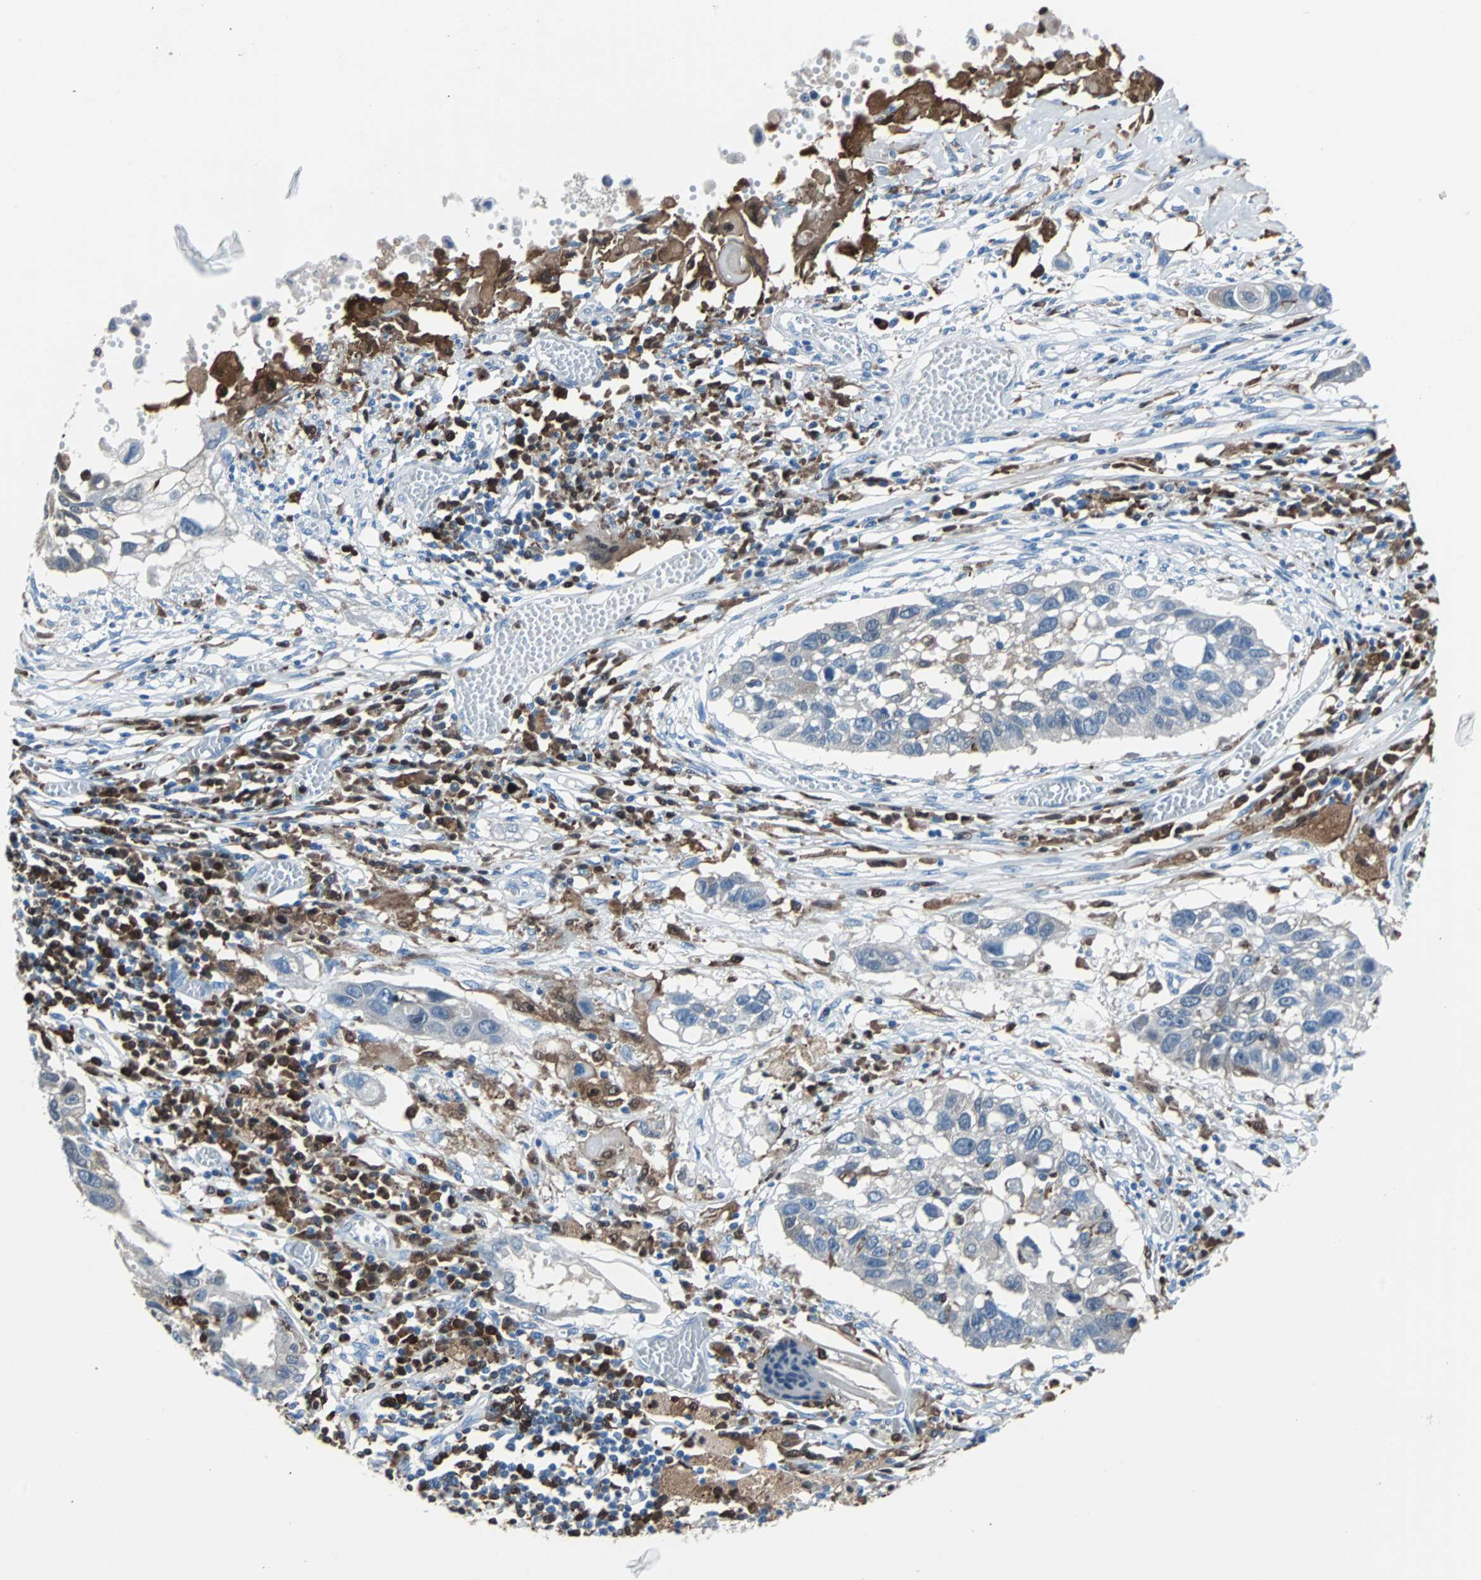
{"staining": {"intensity": "weak", "quantity": "<25%", "location": "cytoplasmic/membranous"}, "tissue": "lung cancer", "cell_type": "Tumor cells", "image_type": "cancer", "snomed": [{"axis": "morphology", "description": "Squamous cell carcinoma, NOS"}, {"axis": "topography", "description": "Lung"}], "caption": "Lung cancer (squamous cell carcinoma) was stained to show a protein in brown. There is no significant expression in tumor cells. Brightfield microscopy of immunohistochemistry (IHC) stained with DAB (brown) and hematoxylin (blue), captured at high magnification.", "gene": "SYK", "patient": {"sex": "male", "age": 71}}